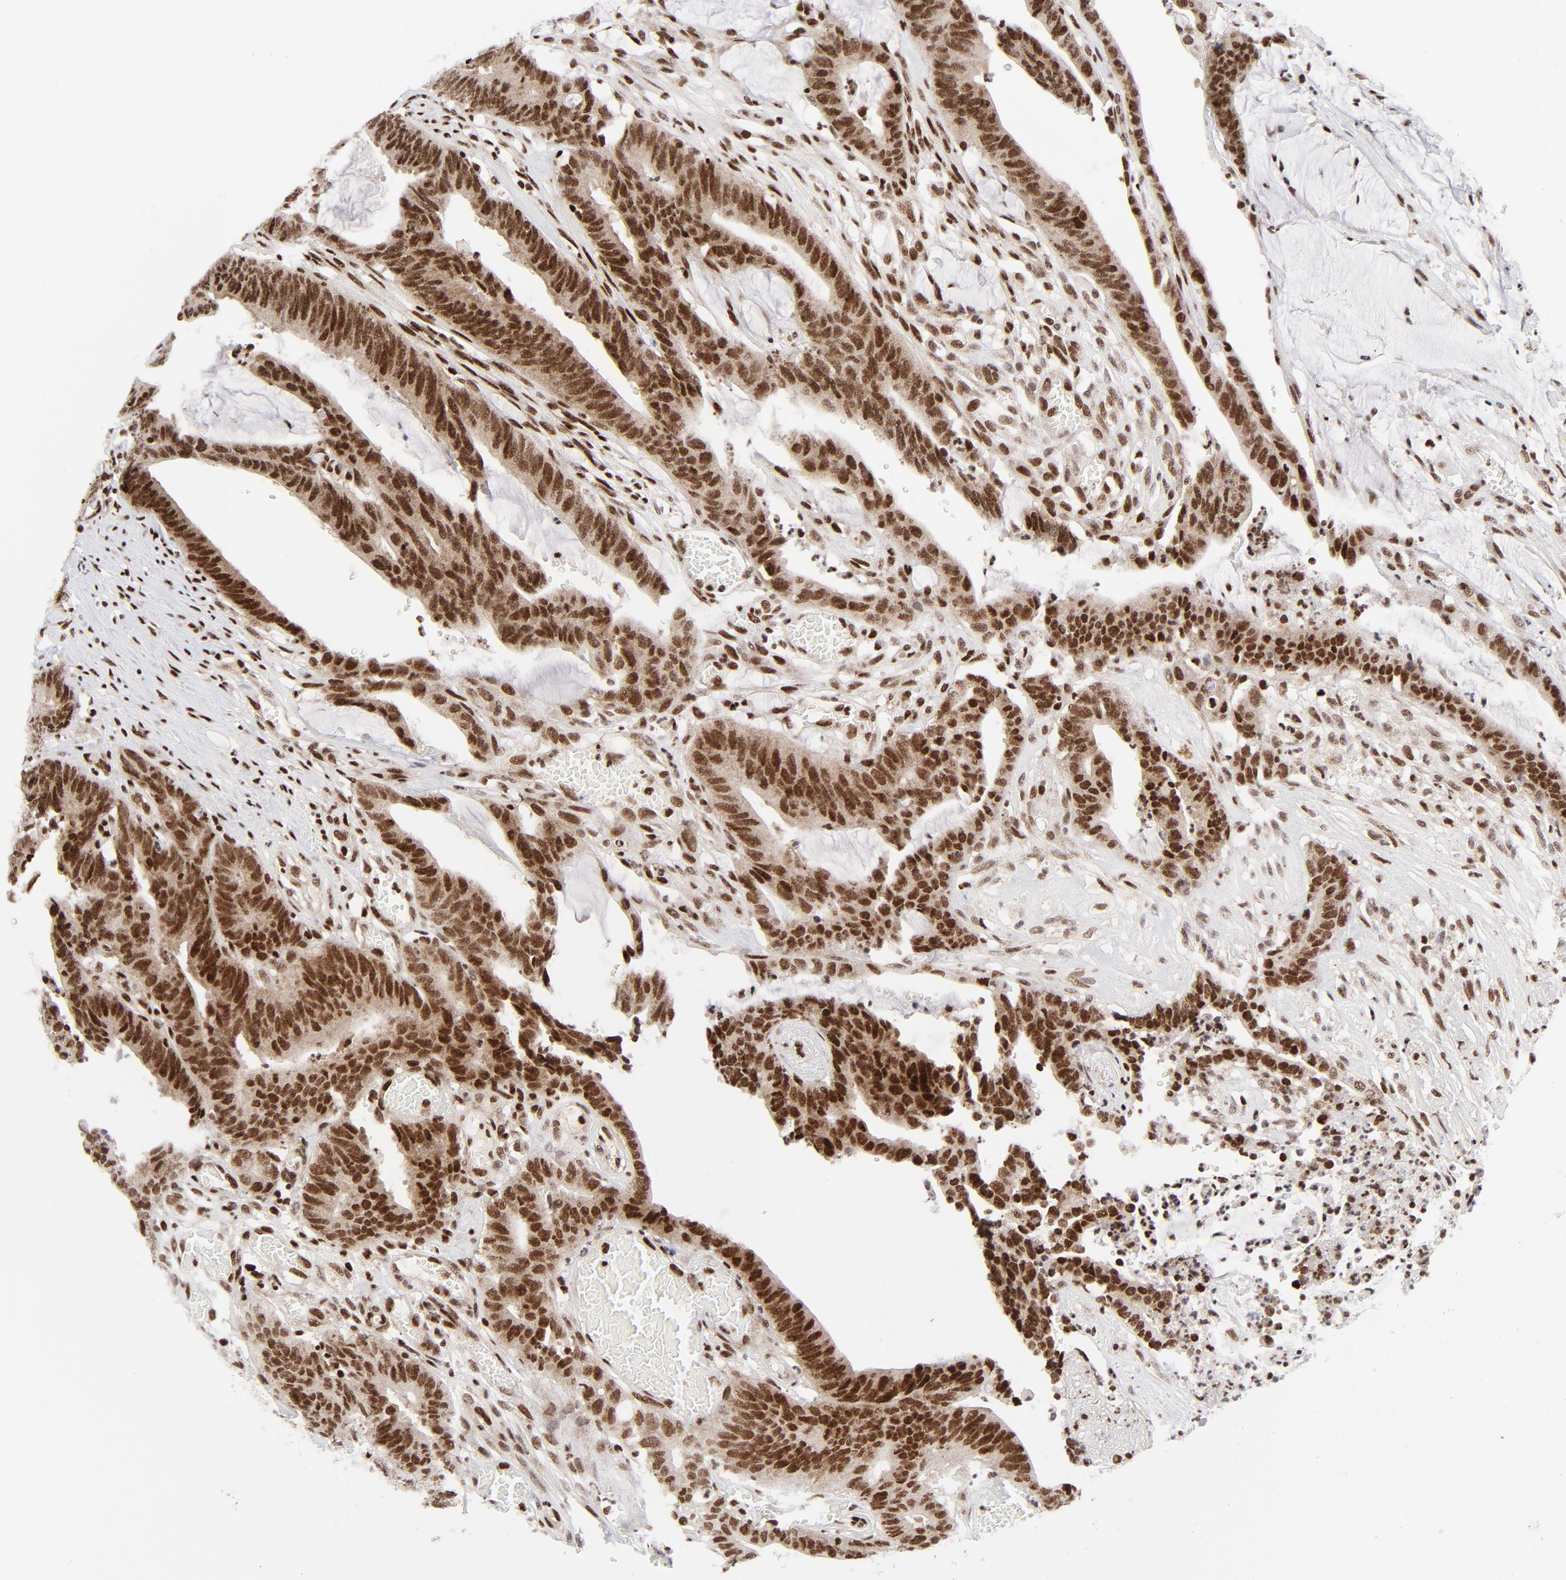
{"staining": {"intensity": "strong", "quantity": ">75%", "location": "nuclear"}, "tissue": "colorectal cancer", "cell_type": "Tumor cells", "image_type": "cancer", "snomed": [{"axis": "morphology", "description": "Adenocarcinoma, NOS"}, {"axis": "topography", "description": "Rectum"}], "caption": "A brown stain labels strong nuclear staining of a protein in colorectal adenocarcinoma tumor cells. (DAB (3,3'-diaminobenzidine) IHC, brown staining for protein, blue staining for nuclei).", "gene": "NFYB", "patient": {"sex": "female", "age": 66}}